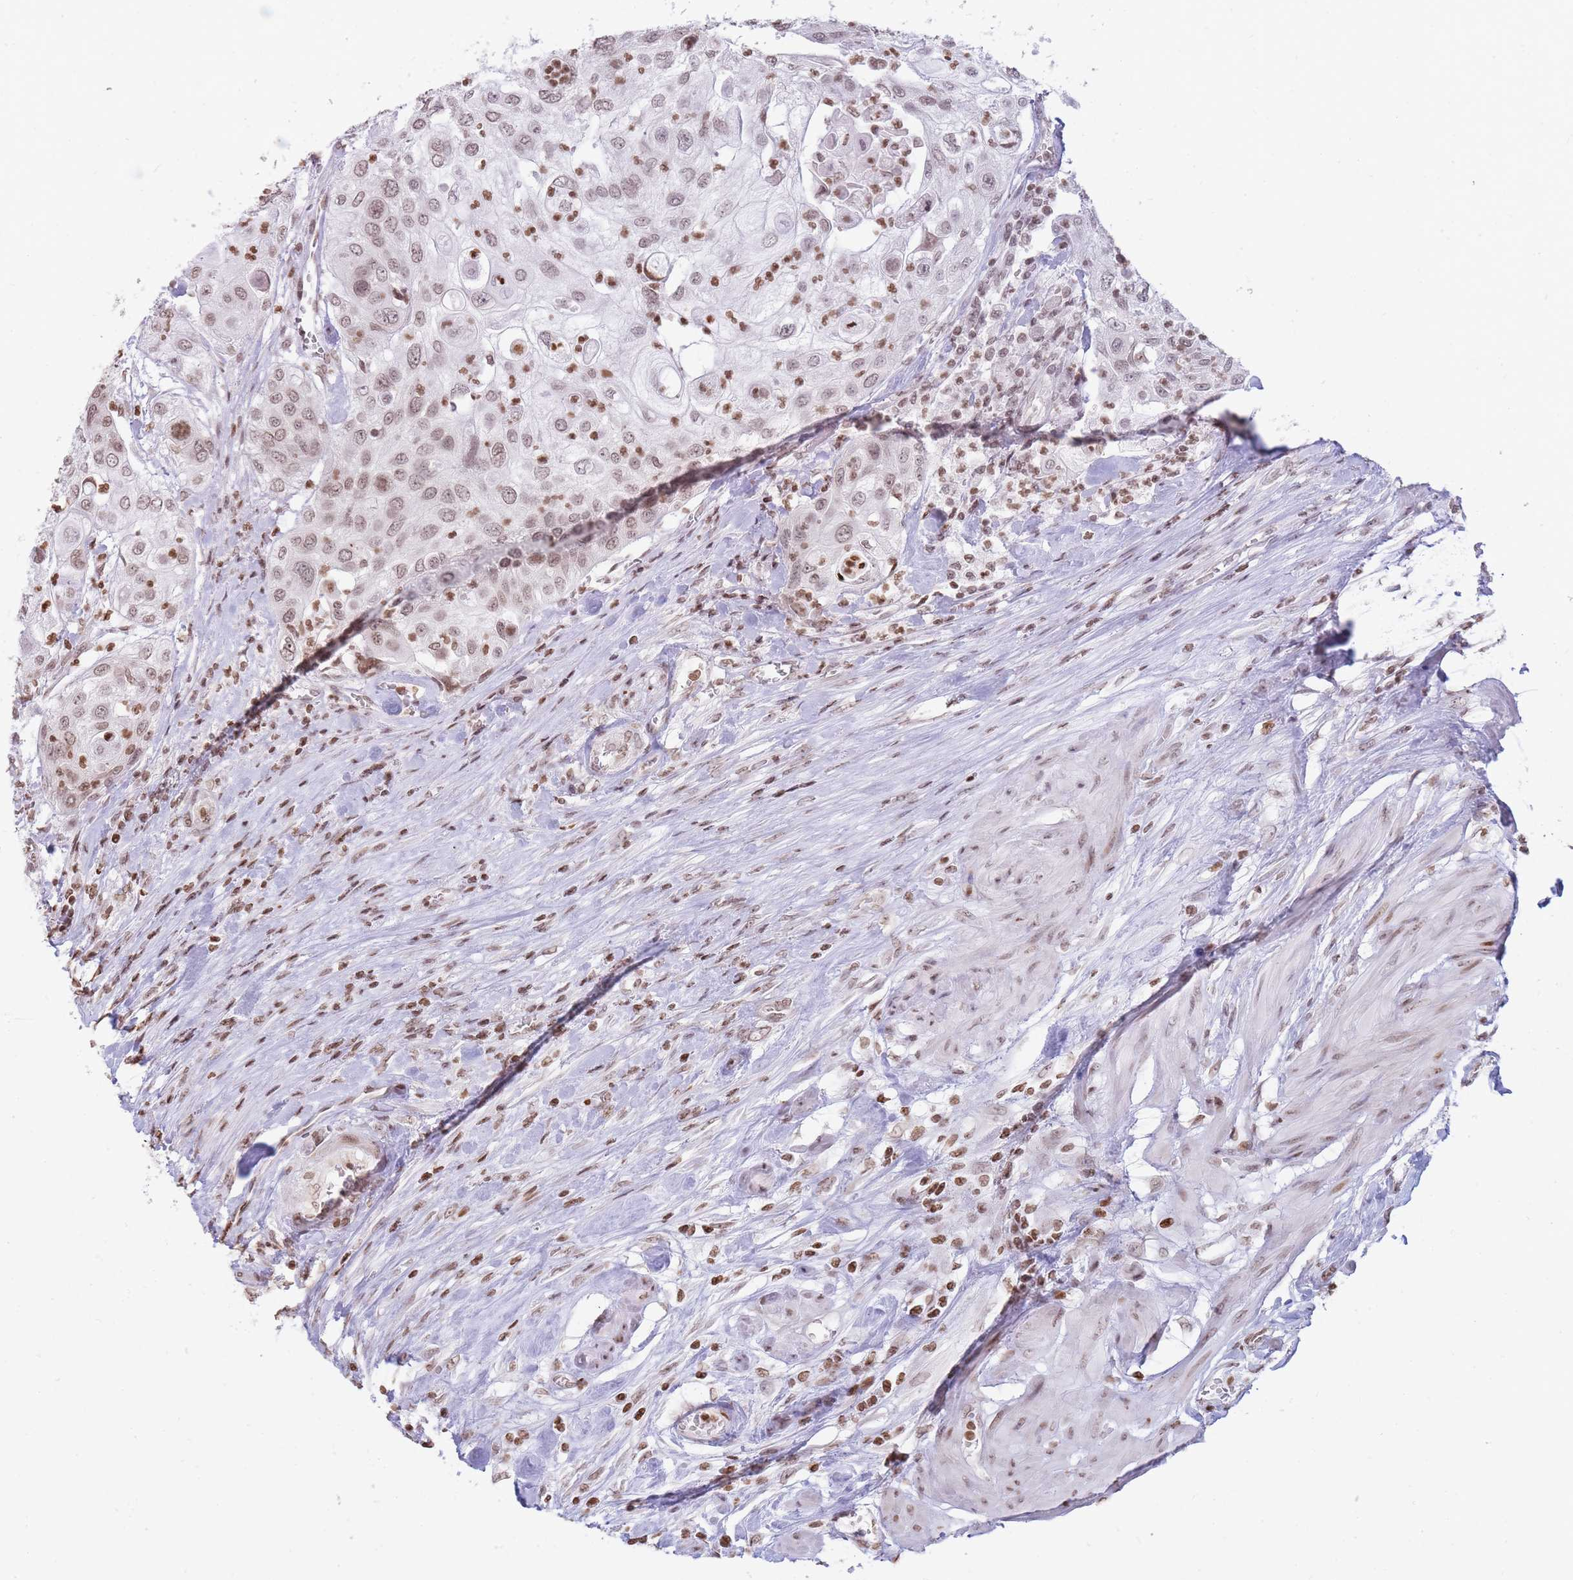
{"staining": {"intensity": "weak", "quantity": ">75%", "location": "nuclear"}, "tissue": "urothelial cancer", "cell_type": "Tumor cells", "image_type": "cancer", "snomed": [{"axis": "morphology", "description": "Urothelial carcinoma, High grade"}, {"axis": "topography", "description": "Urinary bladder"}], "caption": "Immunohistochemistry (IHC) image of urothelial cancer stained for a protein (brown), which reveals low levels of weak nuclear staining in about >75% of tumor cells.", "gene": "SHISAL1", "patient": {"sex": "female", "age": 79}}